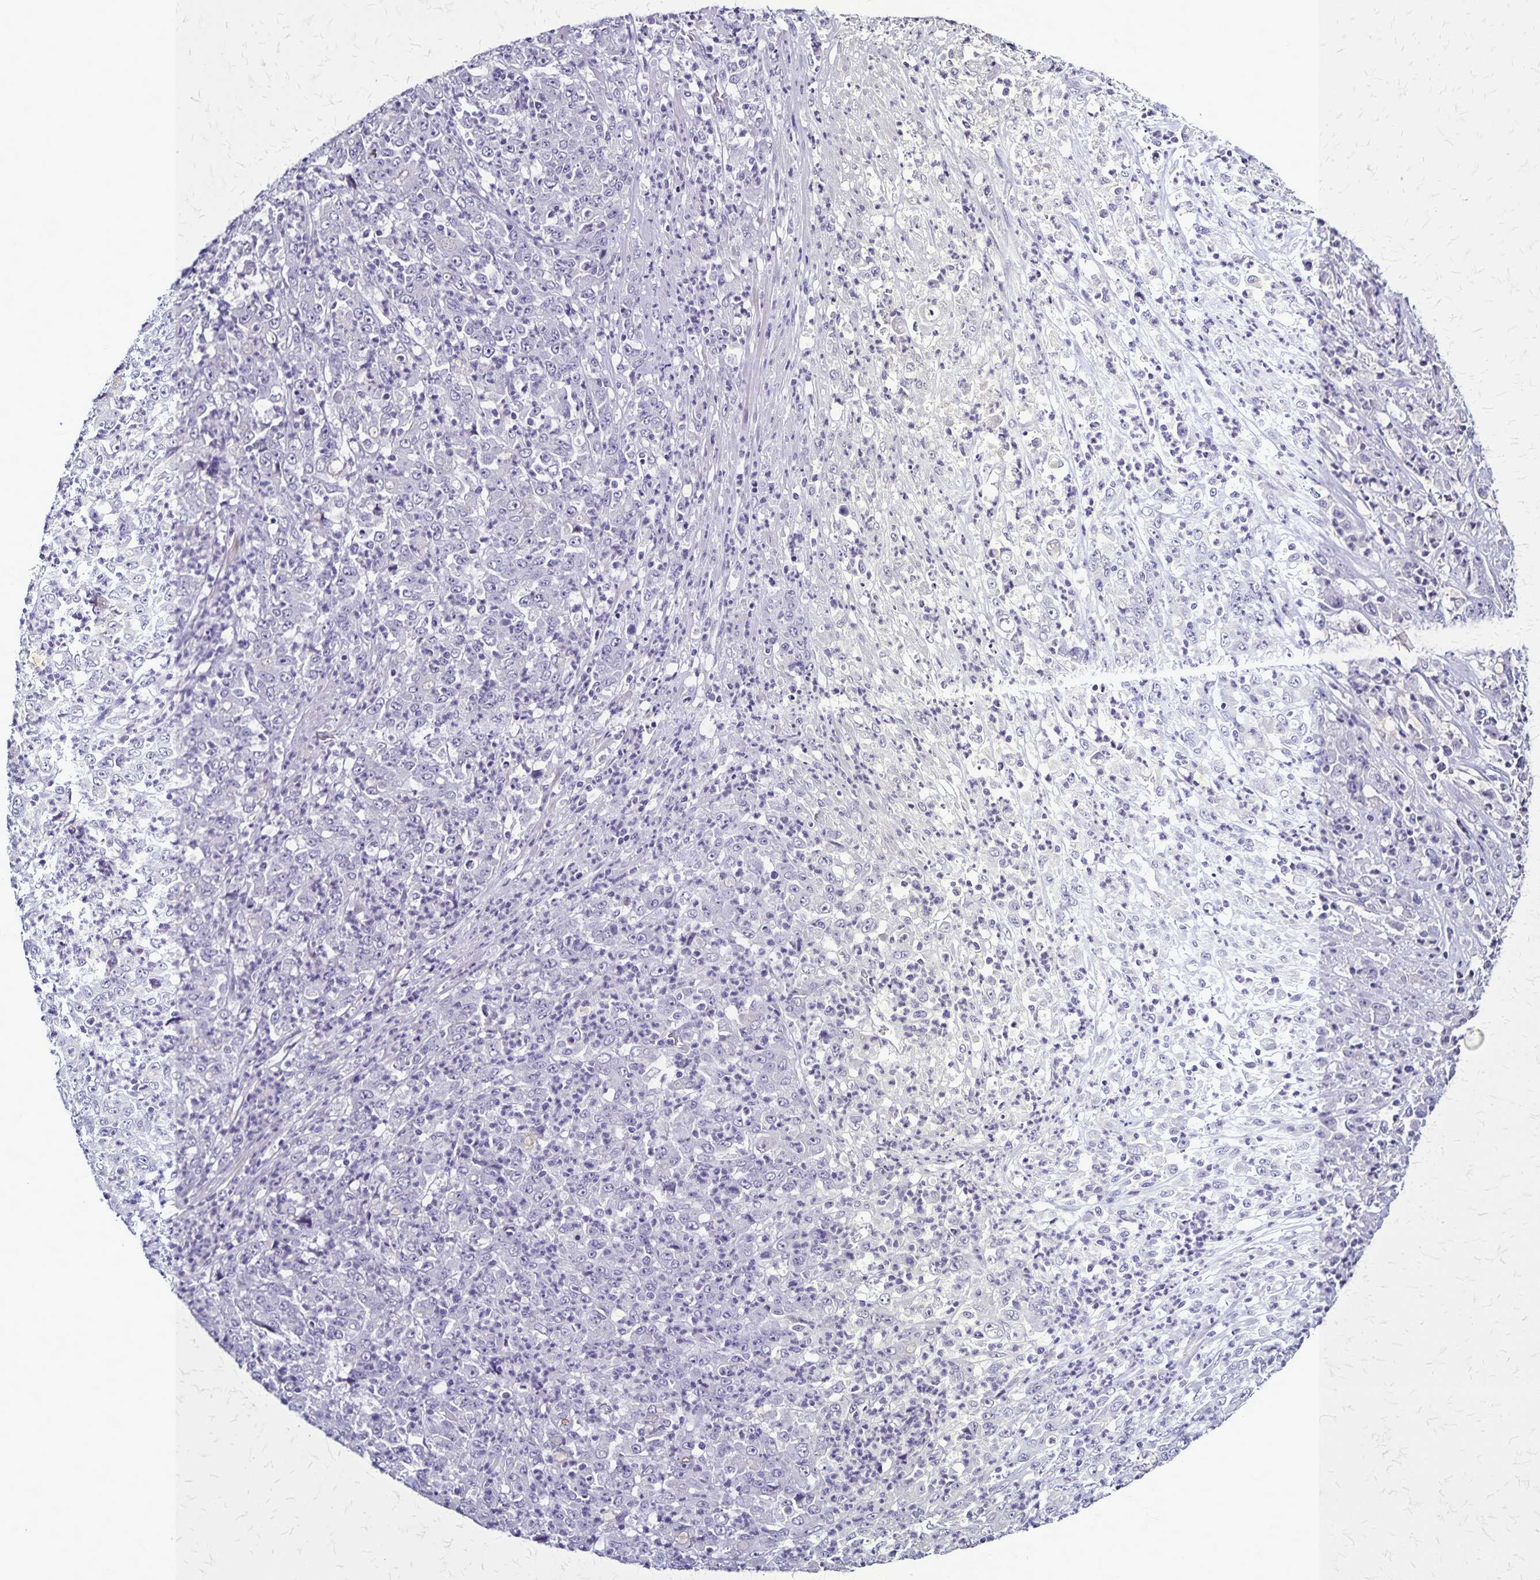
{"staining": {"intensity": "negative", "quantity": "none", "location": "none"}, "tissue": "stomach cancer", "cell_type": "Tumor cells", "image_type": "cancer", "snomed": [{"axis": "morphology", "description": "Adenocarcinoma, NOS"}, {"axis": "topography", "description": "Stomach, lower"}], "caption": "Tumor cells are negative for brown protein staining in adenocarcinoma (stomach).", "gene": "PLXNA4", "patient": {"sex": "female", "age": 71}}